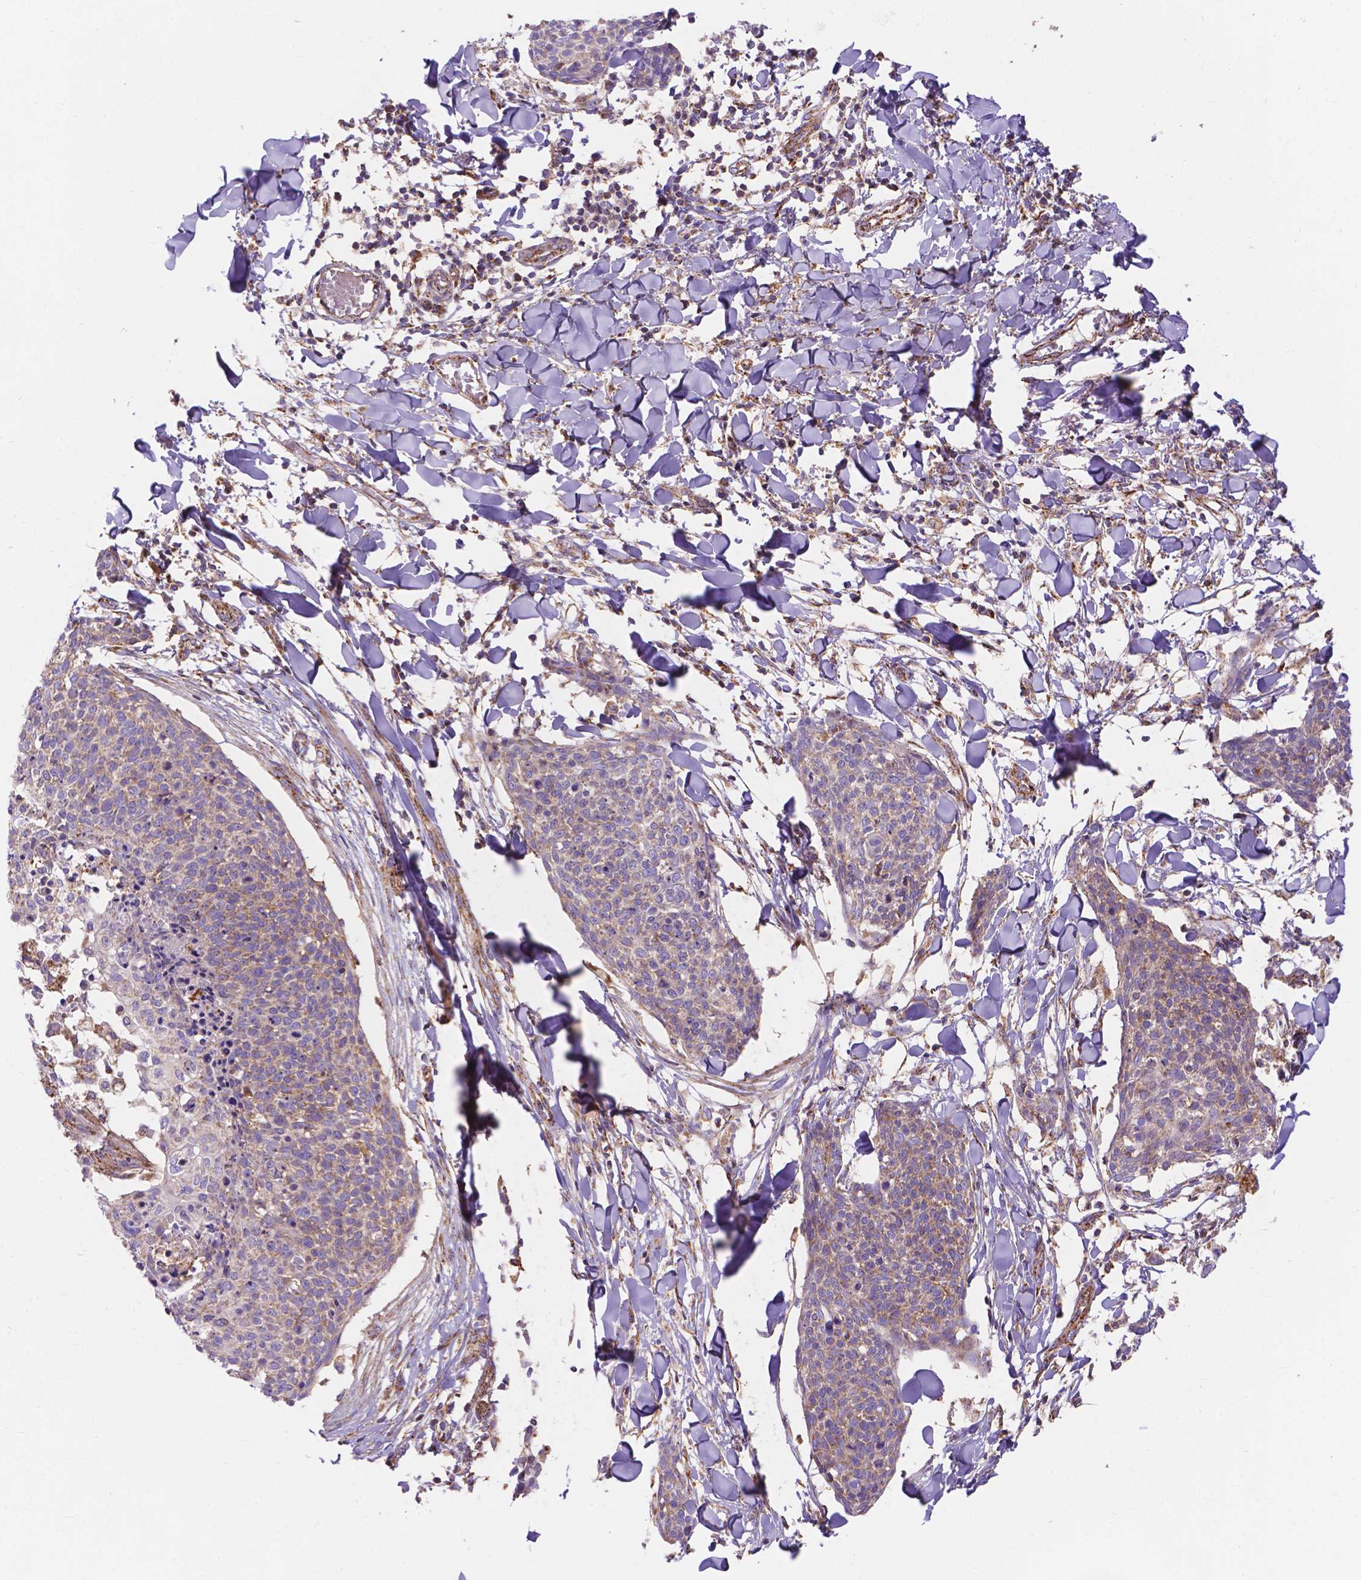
{"staining": {"intensity": "negative", "quantity": "none", "location": "none"}, "tissue": "skin cancer", "cell_type": "Tumor cells", "image_type": "cancer", "snomed": [{"axis": "morphology", "description": "Squamous cell carcinoma, NOS"}, {"axis": "topography", "description": "Skin"}, {"axis": "topography", "description": "Vulva"}], "caption": "This is an immunohistochemistry (IHC) histopathology image of human skin squamous cell carcinoma. There is no expression in tumor cells.", "gene": "AK3", "patient": {"sex": "female", "age": 75}}